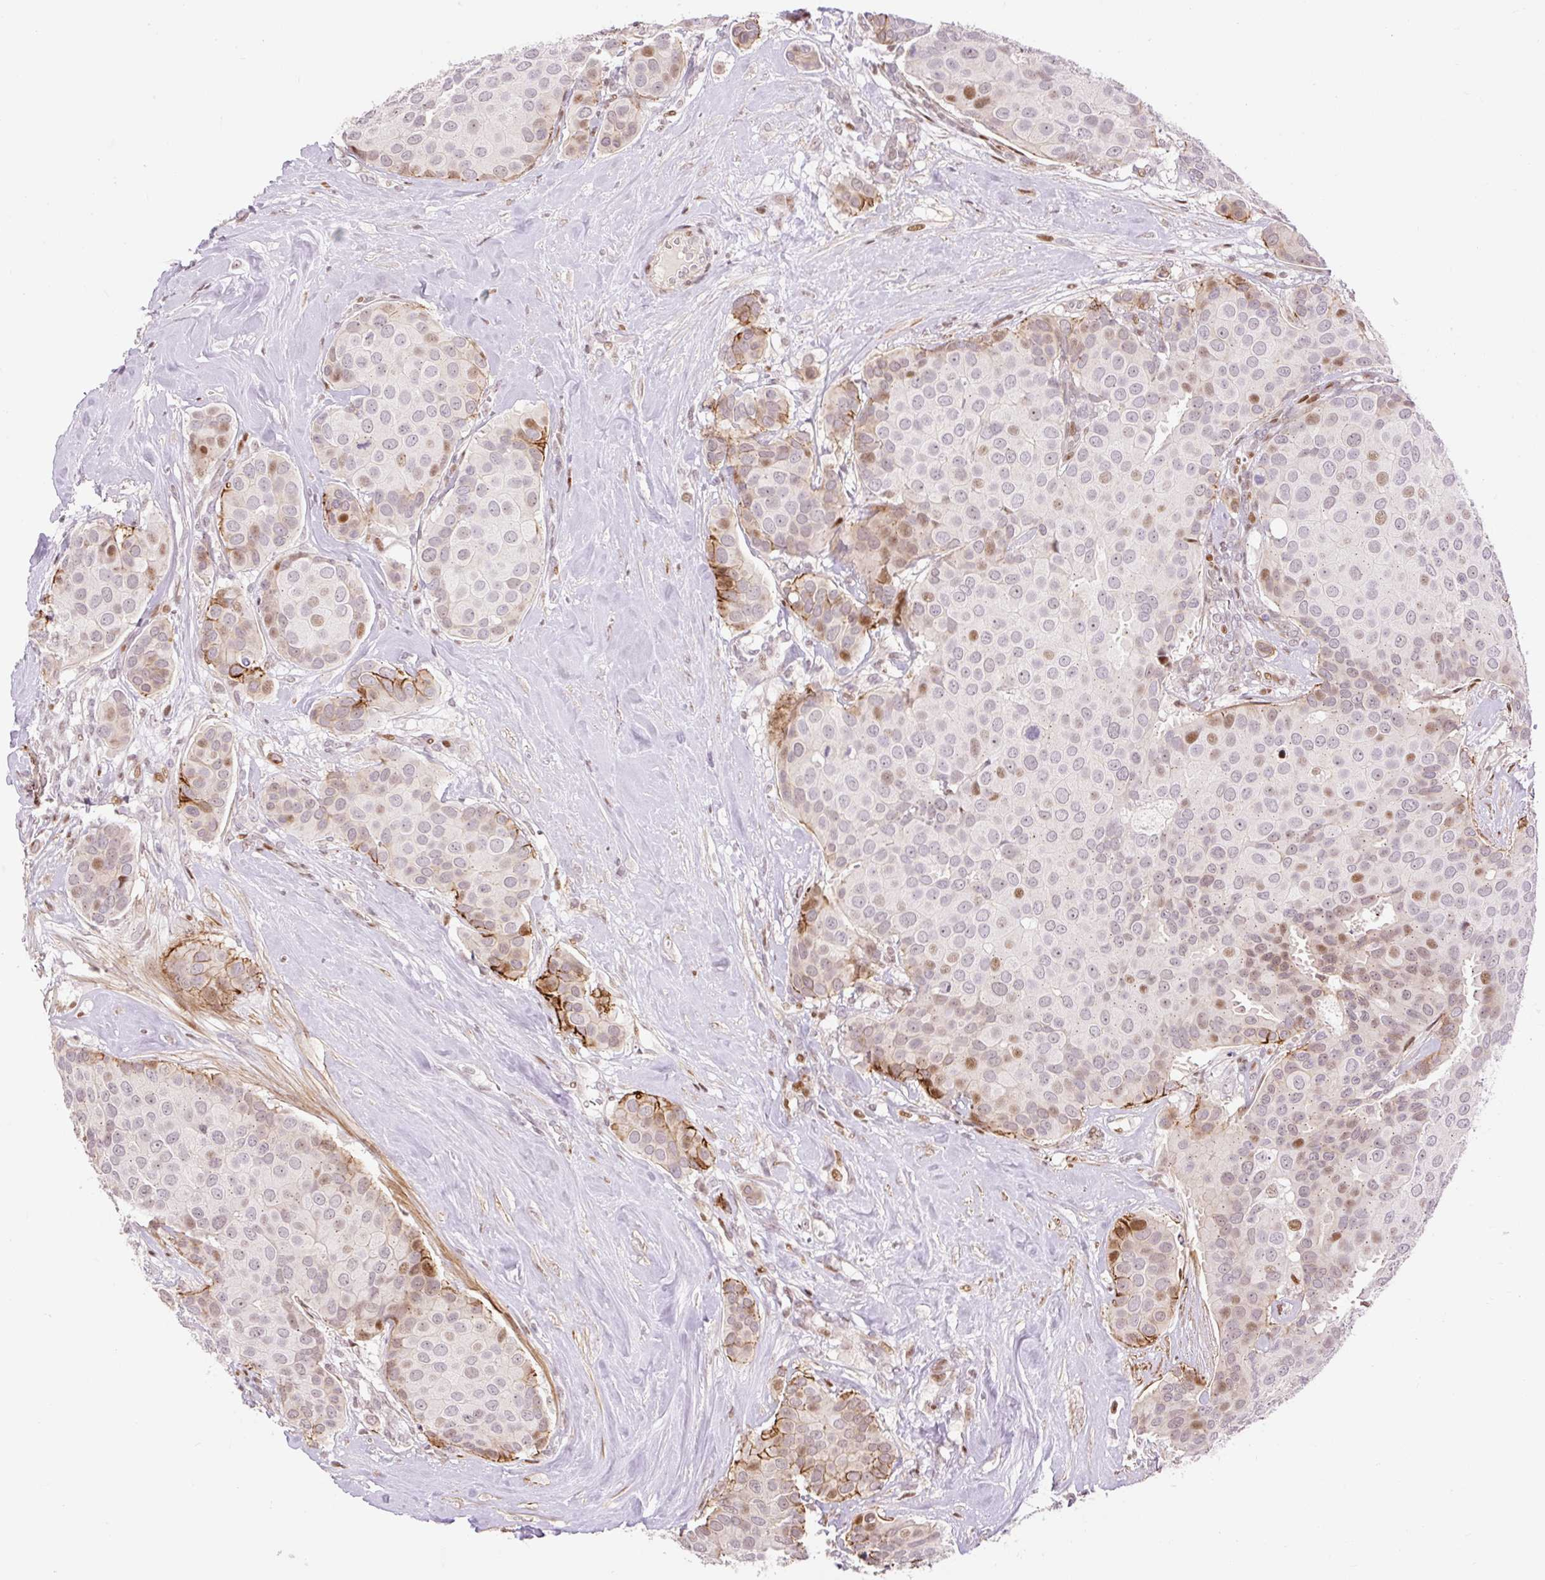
{"staining": {"intensity": "moderate", "quantity": "<25%", "location": "nuclear"}, "tissue": "breast cancer", "cell_type": "Tumor cells", "image_type": "cancer", "snomed": [{"axis": "morphology", "description": "Duct carcinoma"}, {"axis": "topography", "description": "Breast"}], "caption": "Immunohistochemical staining of breast invasive ductal carcinoma displays low levels of moderate nuclear staining in approximately <25% of tumor cells.", "gene": "RIPPLY3", "patient": {"sex": "female", "age": 70}}